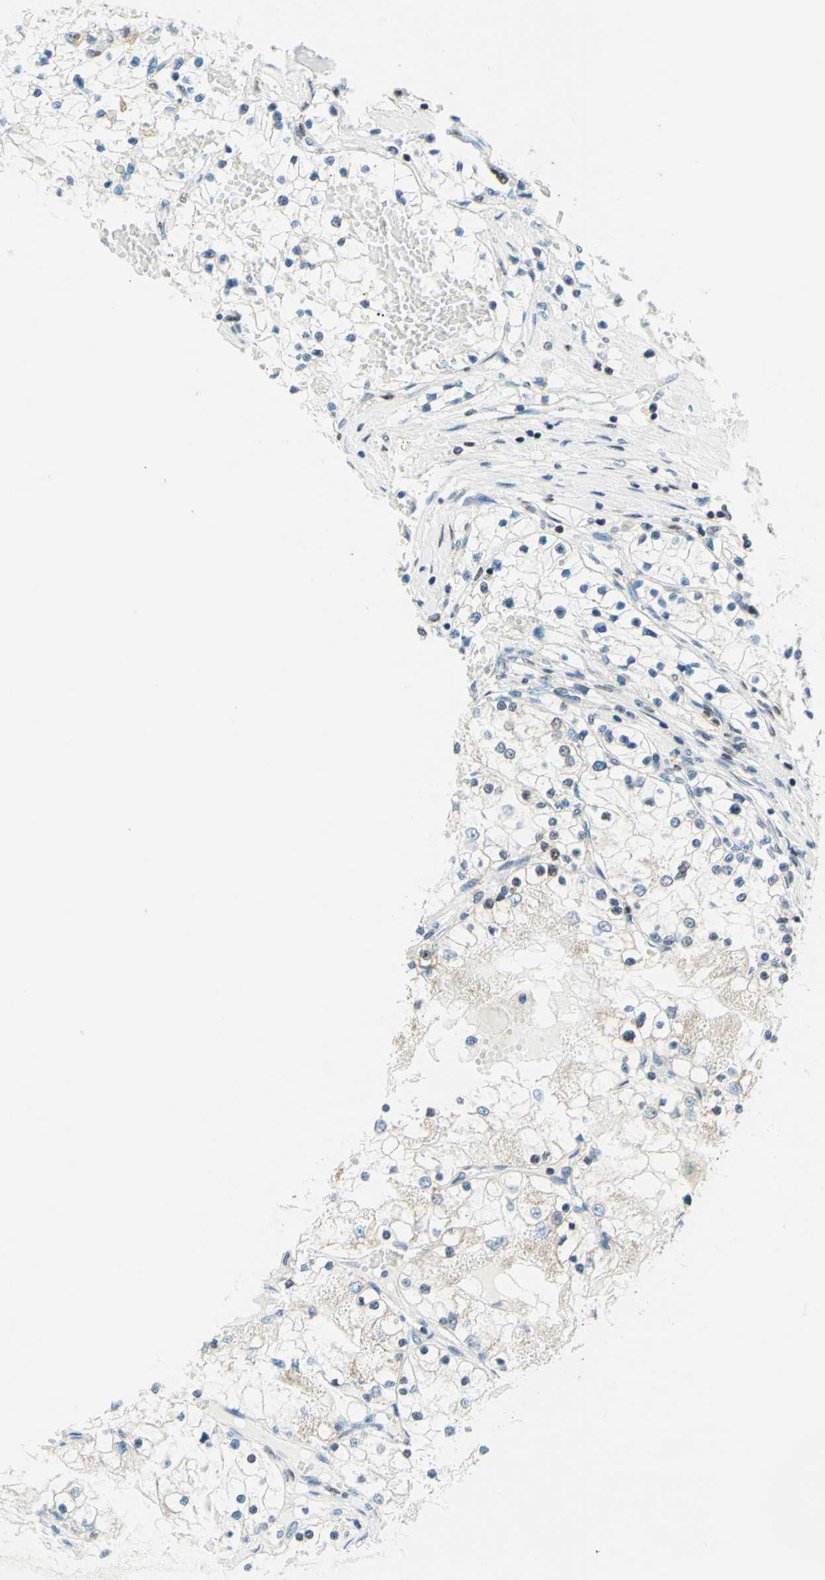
{"staining": {"intensity": "weak", "quantity": "<25%", "location": "nuclear"}, "tissue": "renal cancer", "cell_type": "Tumor cells", "image_type": "cancer", "snomed": [{"axis": "morphology", "description": "Adenocarcinoma, NOS"}, {"axis": "topography", "description": "Kidney"}], "caption": "Tumor cells are negative for brown protein staining in renal cancer.", "gene": "CBX7", "patient": {"sex": "male", "age": 68}}